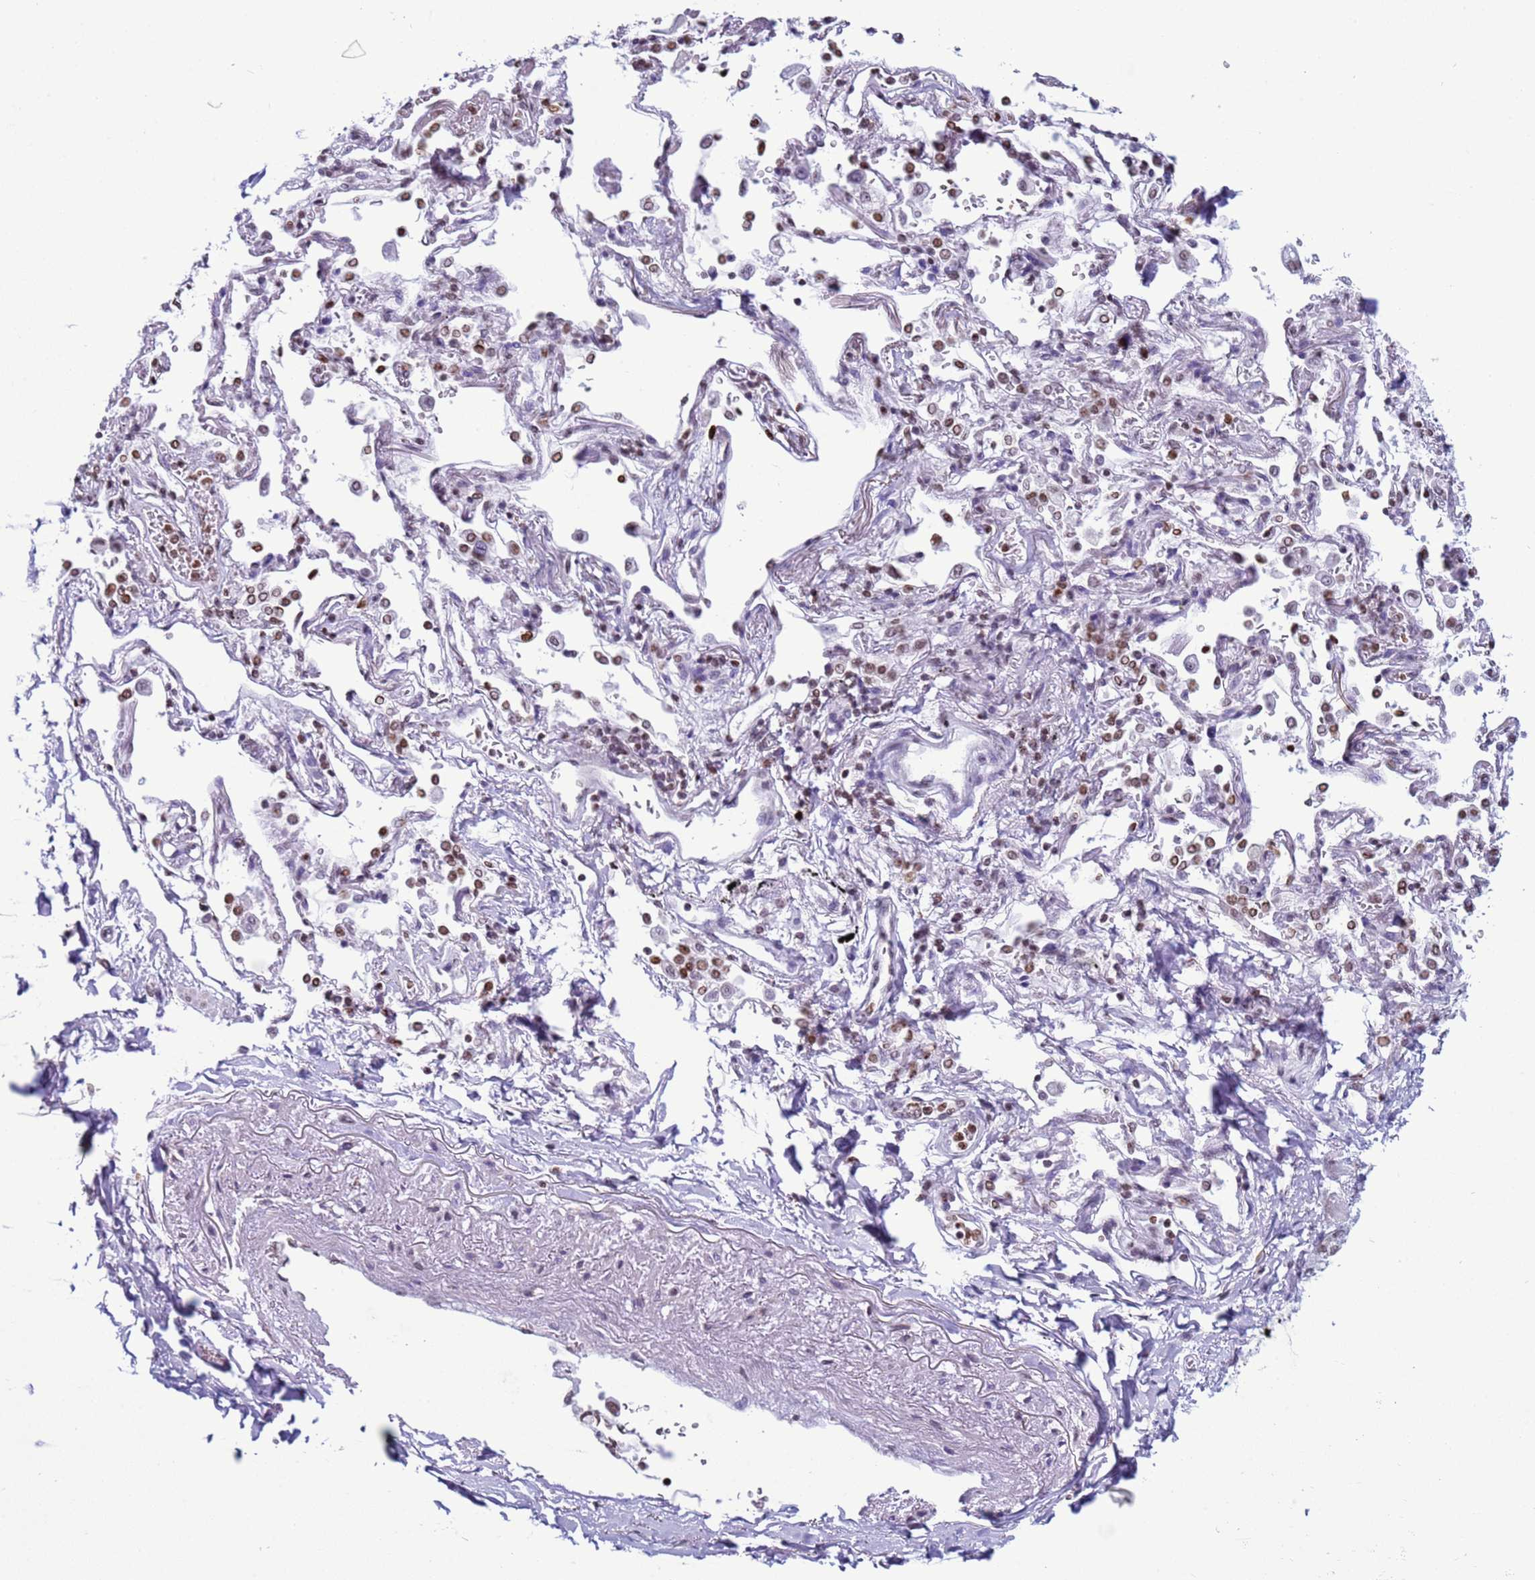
{"staining": {"intensity": "negative", "quantity": "none", "location": "none"}, "tissue": "adipose tissue", "cell_type": "Adipocytes", "image_type": "normal", "snomed": [{"axis": "morphology", "description": "Normal tissue, NOS"}, {"axis": "topography", "description": "Cartilage tissue"}], "caption": "Image shows no significant protein positivity in adipocytes of unremarkable adipose tissue. (Brightfield microscopy of DAB (3,3'-diaminobenzidine) immunohistochemistry at high magnification).", "gene": "H4C11", "patient": {"sex": "male", "age": 73}}